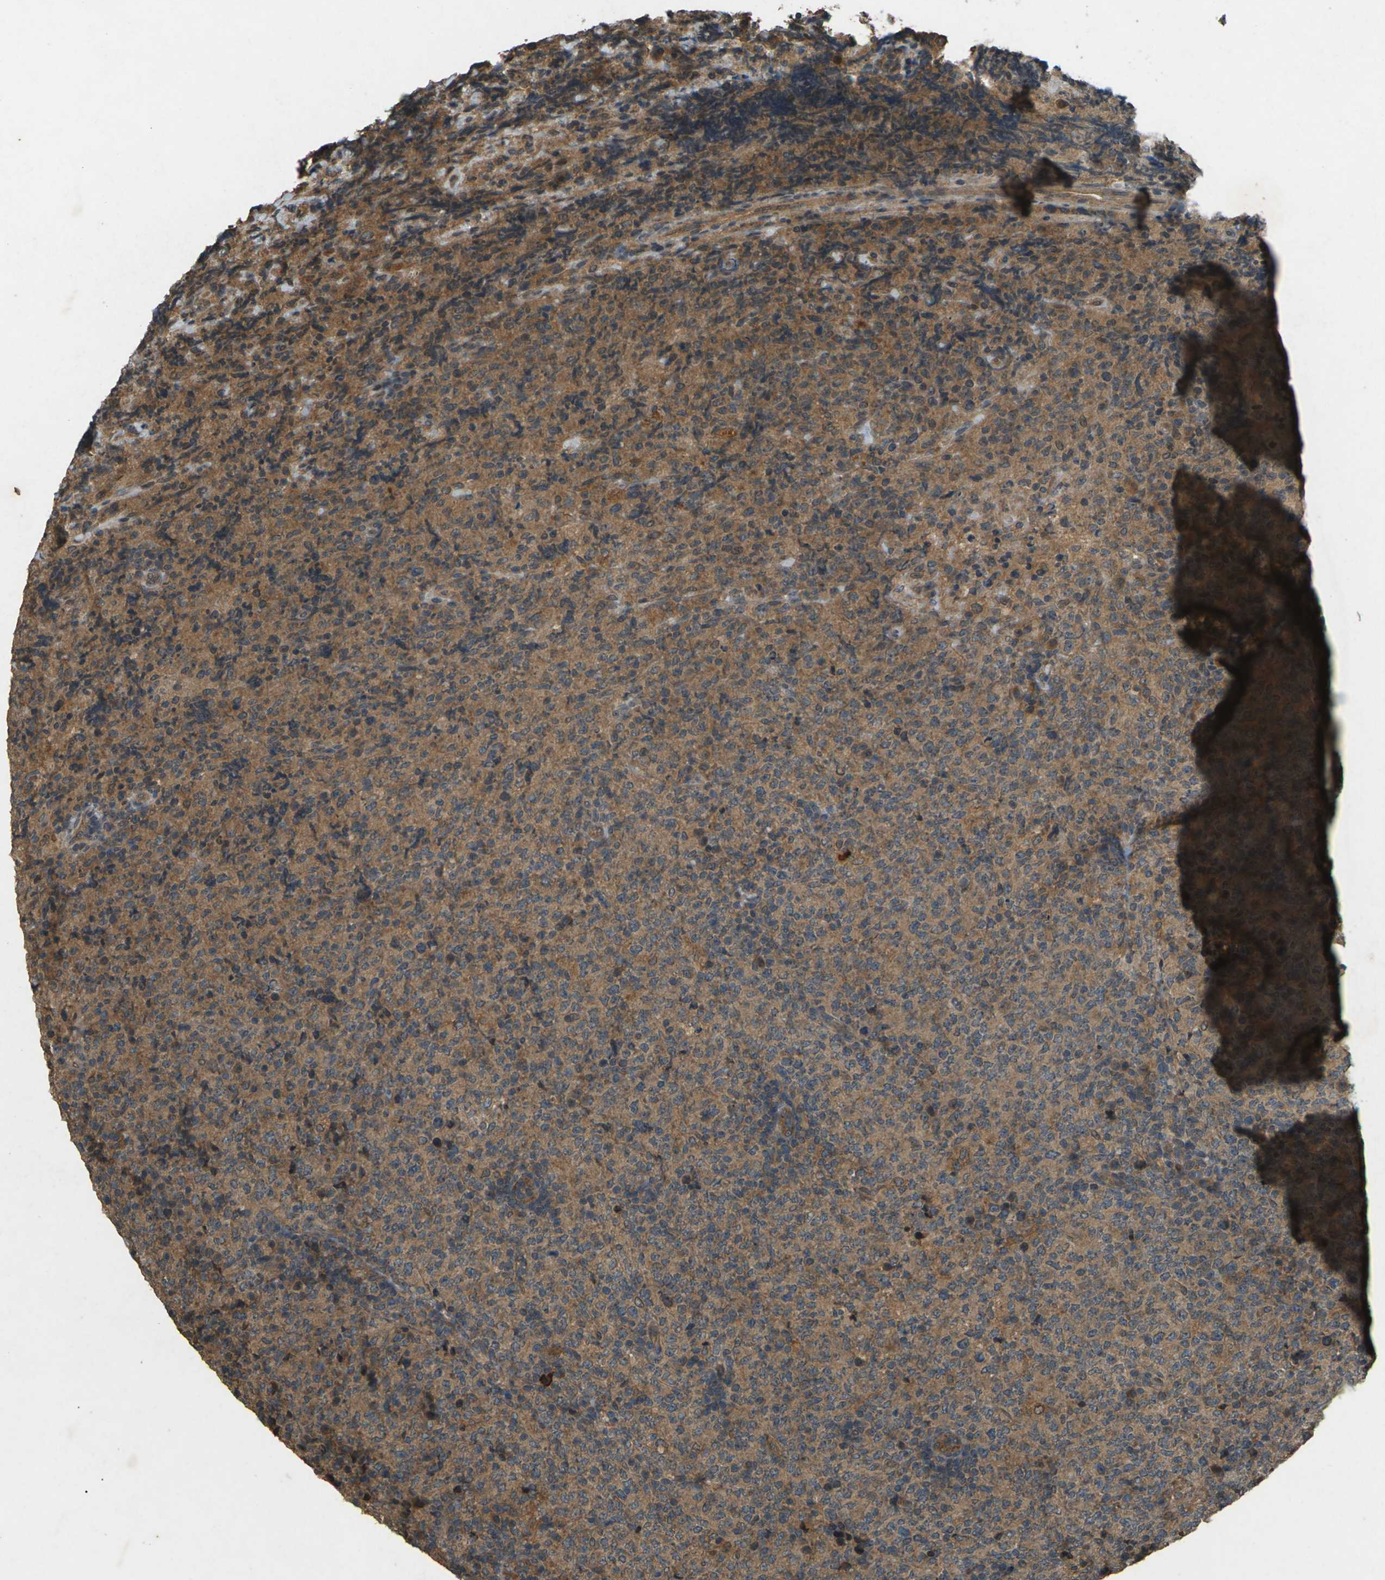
{"staining": {"intensity": "moderate", "quantity": ">75%", "location": "cytoplasmic/membranous"}, "tissue": "lymphoma", "cell_type": "Tumor cells", "image_type": "cancer", "snomed": [{"axis": "morphology", "description": "Malignant lymphoma, non-Hodgkin's type, High grade"}, {"axis": "topography", "description": "Tonsil"}], "caption": "Brown immunohistochemical staining in lymphoma shows moderate cytoplasmic/membranous expression in approximately >75% of tumor cells. Nuclei are stained in blue.", "gene": "TAP1", "patient": {"sex": "female", "age": 36}}